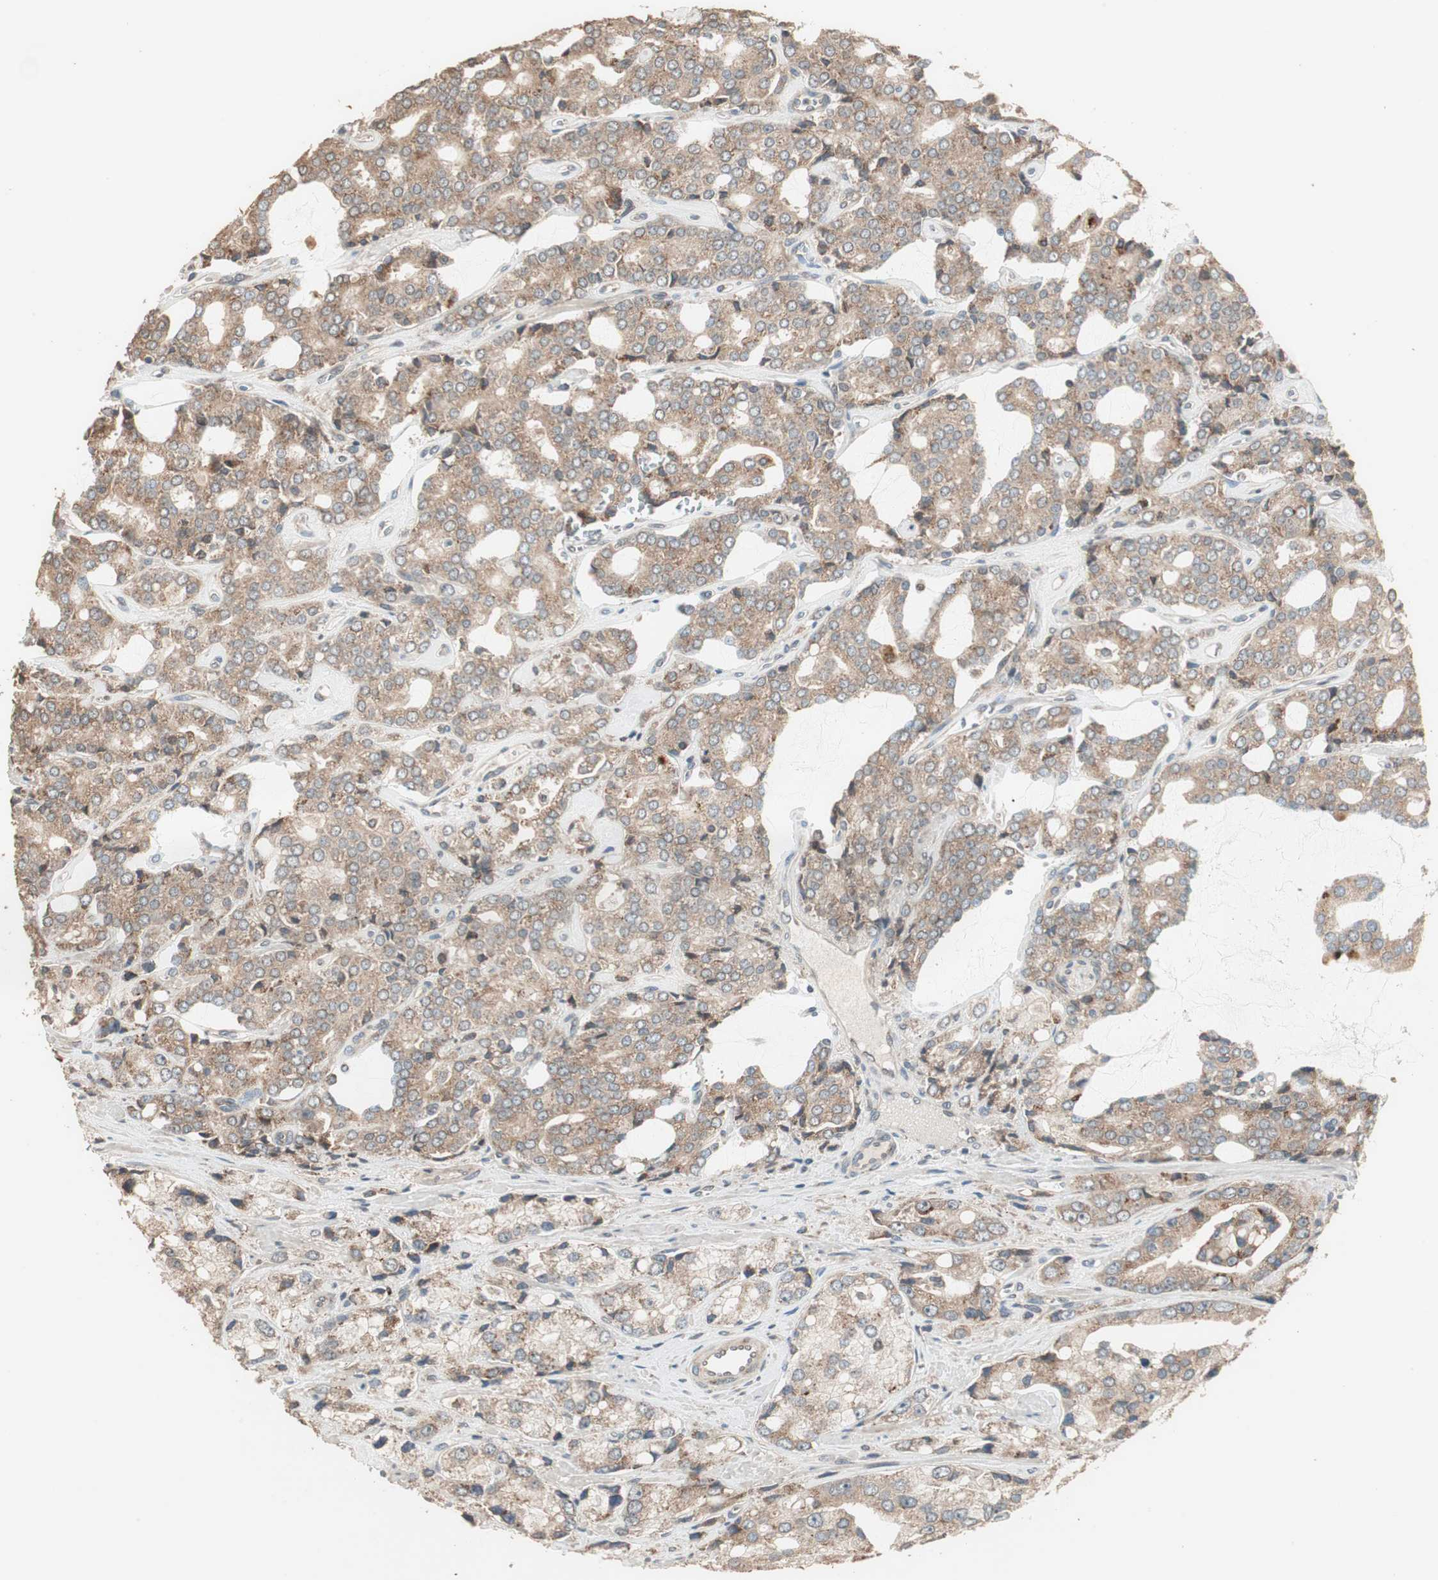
{"staining": {"intensity": "moderate", "quantity": ">75%", "location": "cytoplasmic/membranous"}, "tissue": "prostate cancer", "cell_type": "Tumor cells", "image_type": "cancer", "snomed": [{"axis": "morphology", "description": "Adenocarcinoma, High grade"}, {"axis": "topography", "description": "Prostate"}], "caption": "DAB immunohistochemical staining of human adenocarcinoma (high-grade) (prostate) shows moderate cytoplasmic/membranous protein expression in approximately >75% of tumor cells.", "gene": "RARRES1", "patient": {"sex": "male", "age": 67}}